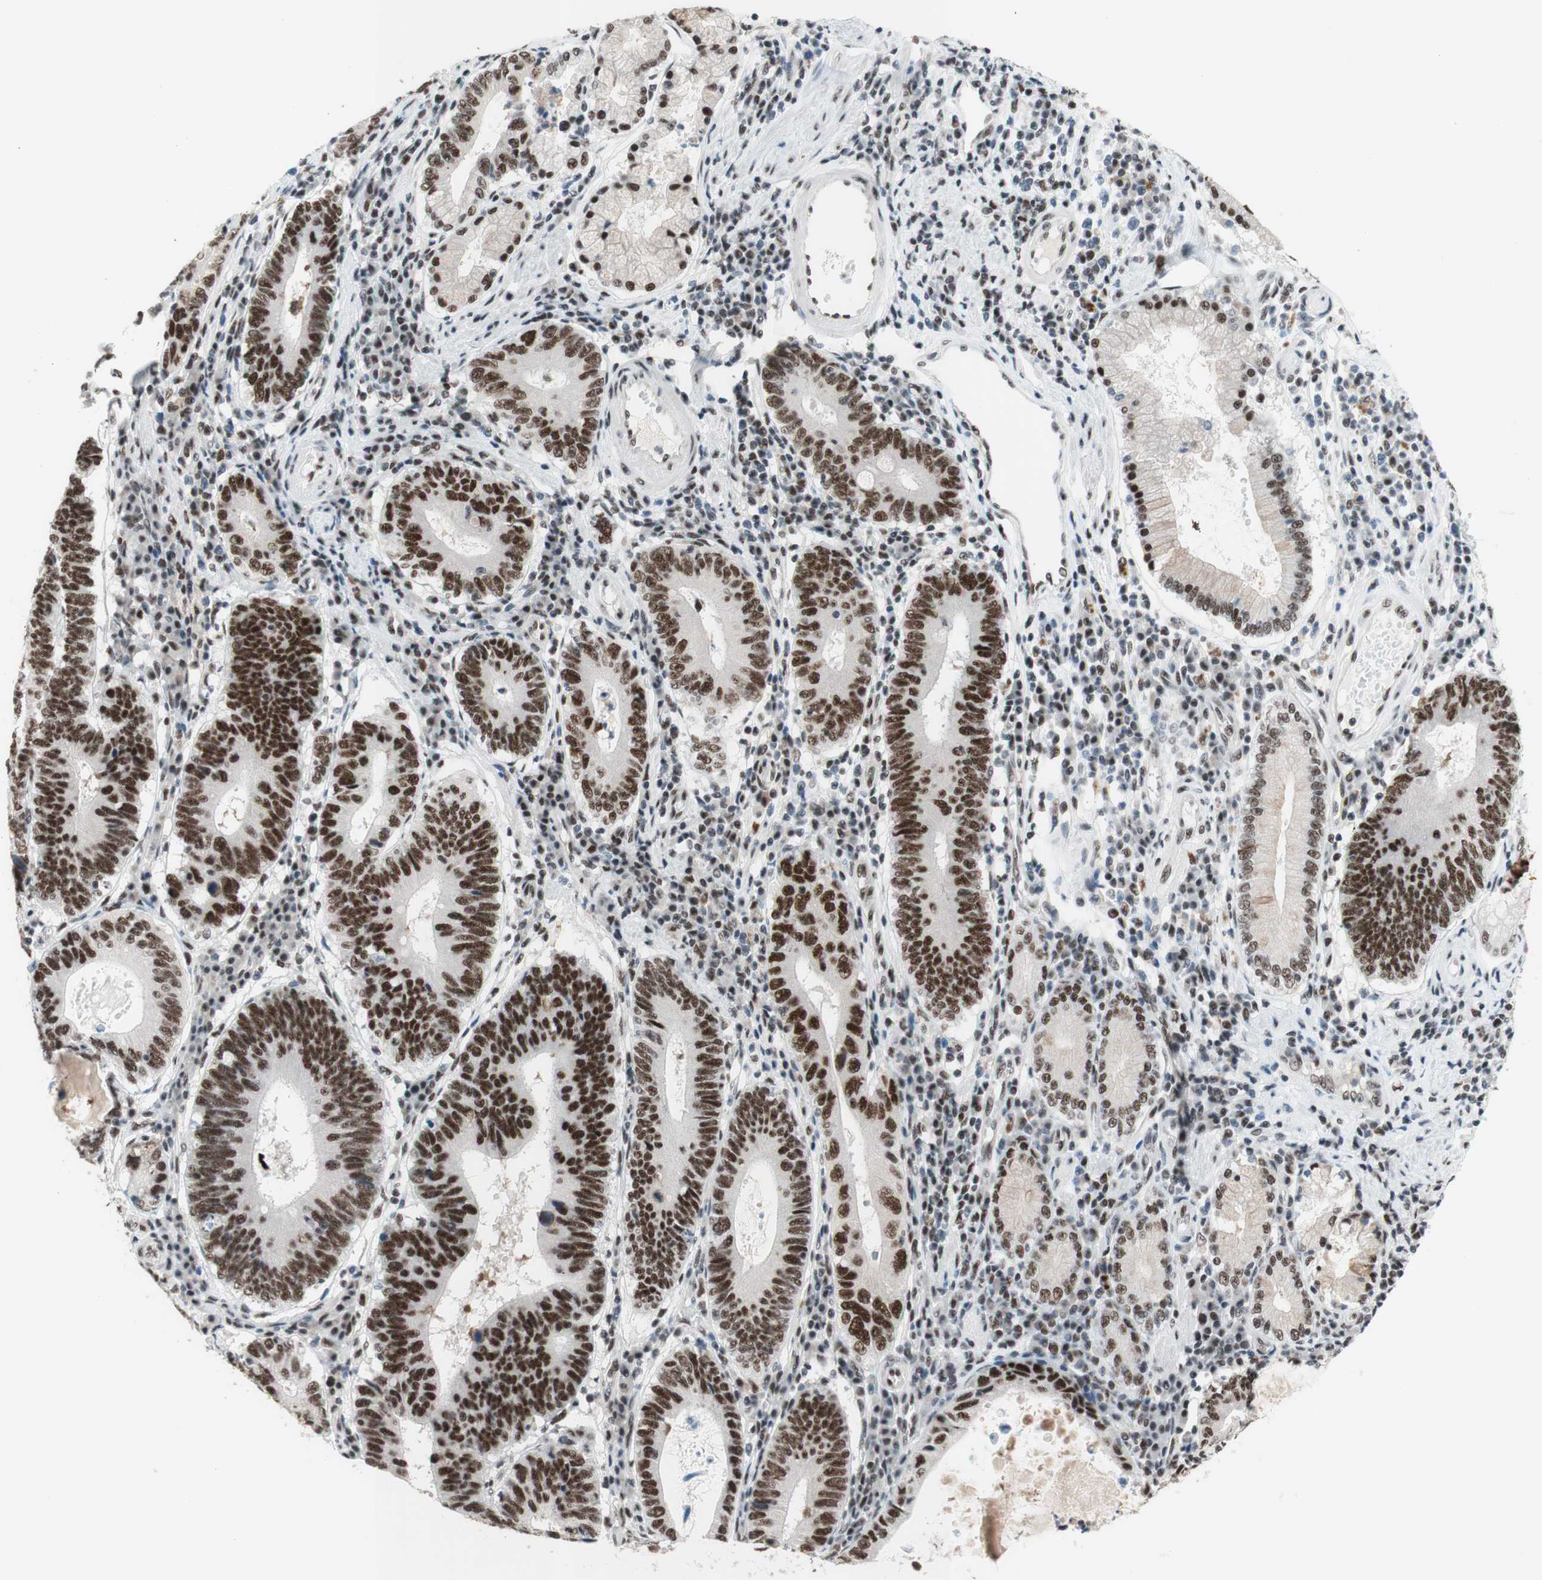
{"staining": {"intensity": "strong", "quantity": ">75%", "location": "nuclear"}, "tissue": "stomach cancer", "cell_type": "Tumor cells", "image_type": "cancer", "snomed": [{"axis": "morphology", "description": "Adenocarcinoma, NOS"}, {"axis": "topography", "description": "Stomach"}], "caption": "An immunohistochemistry micrograph of neoplastic tissue is shown. Protein staining in brown highlights strong nuclear positivity in stomach cancer (adenocarcinoma) within tumor cells. The protein of interest is shown in brown color, while the nuclei are stained blue.", "gene": "PRPF19", "patient": {"sex": "male", "age": 59}}